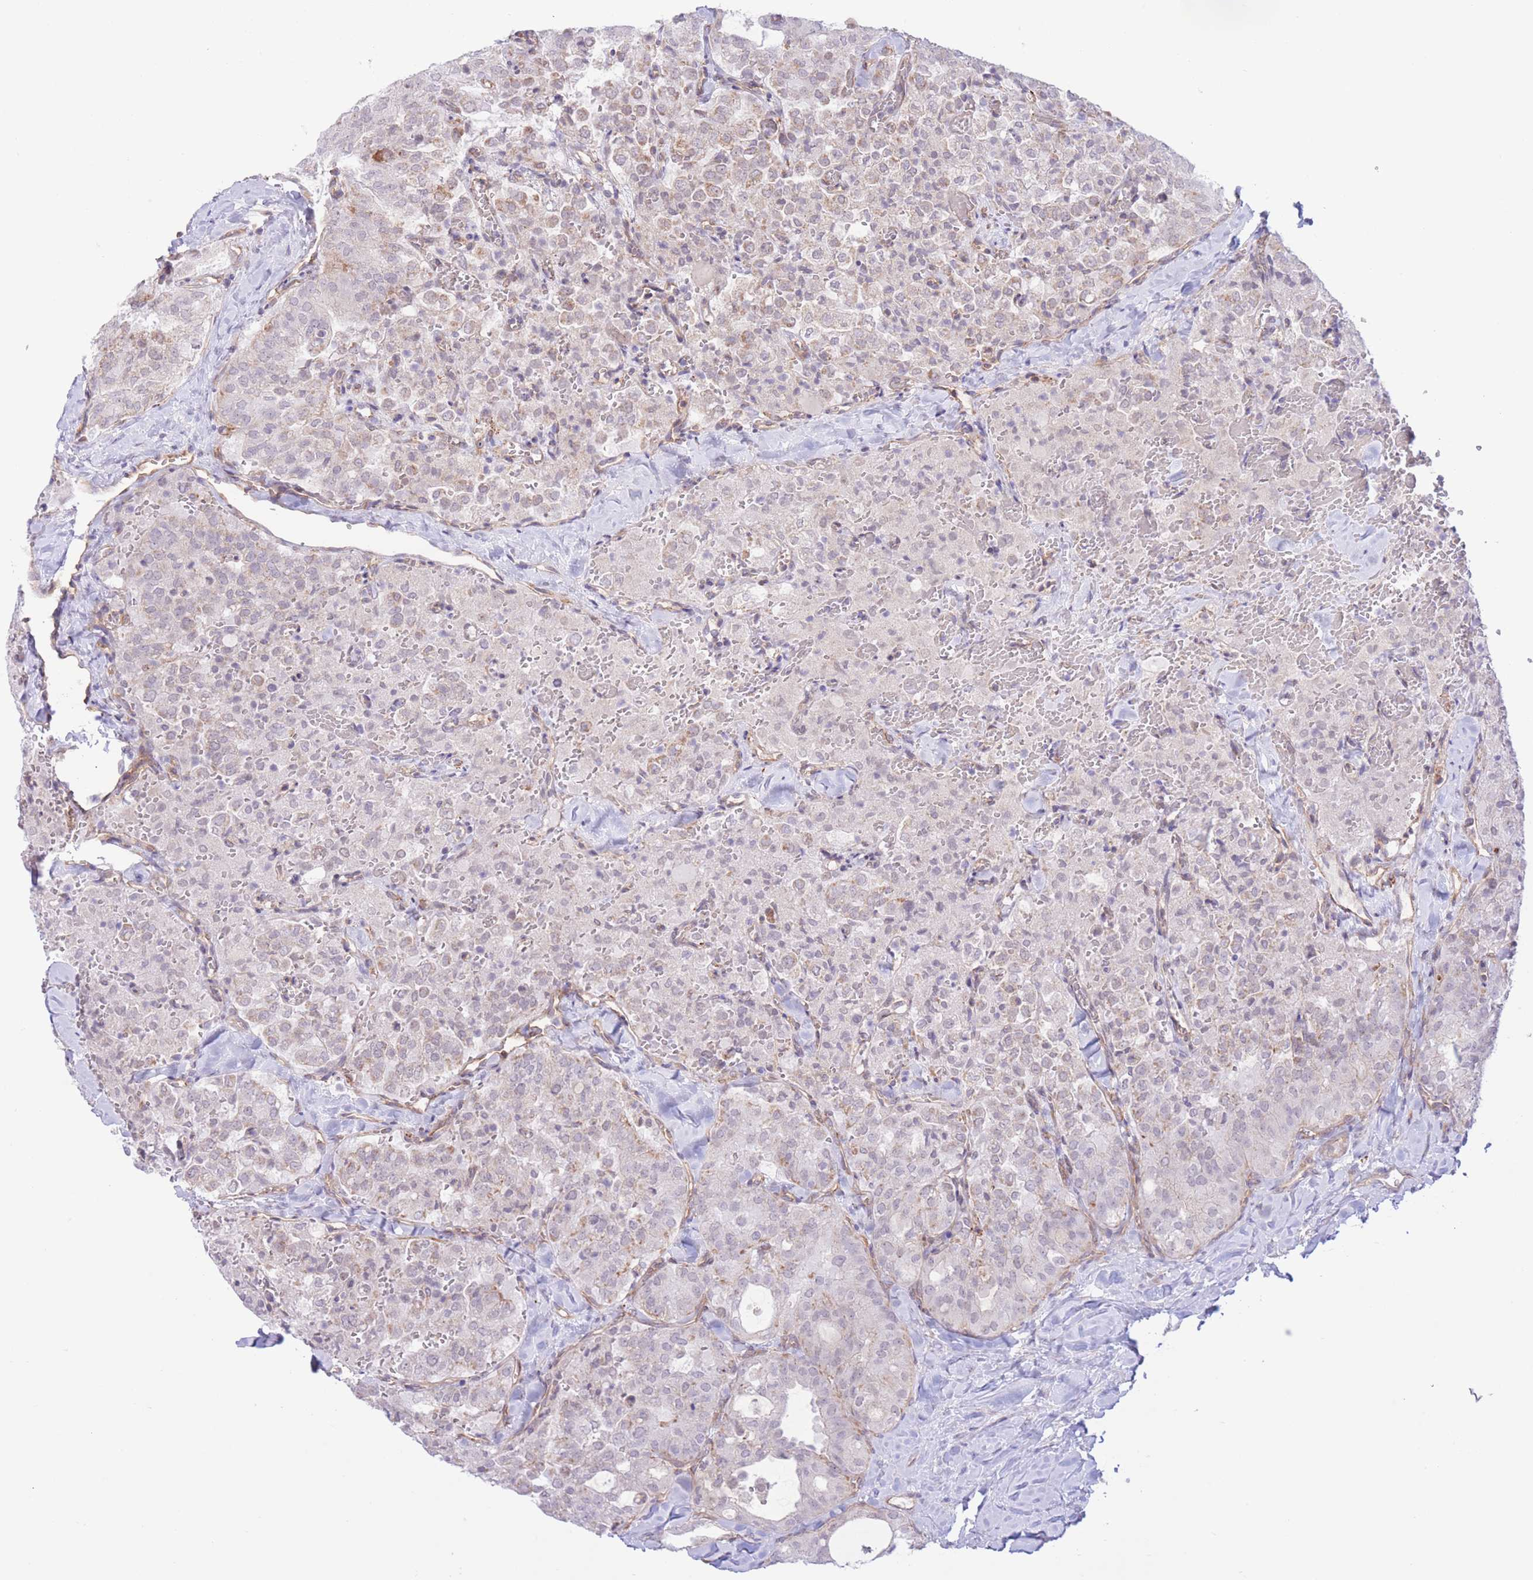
{"staining": {"intensity": "negative", "quantity": "none", "location": "none"}, "tissue": "thyroid cancer", "cell_type": "Tumor cells", "image_type": "cancer", "snomed": [{"axis": "morphology", "description": "Follicular adenoma carcinoma, NOS"}, {"axis": "topography", "description": "Thyroid gland"}], "caption": "A micrograph of human thyroid follicular adenoma carcinoma is negative for staining in tumor cells.", "gene": "MRPS31", "patient": {"sex": "male", "age": 75}}